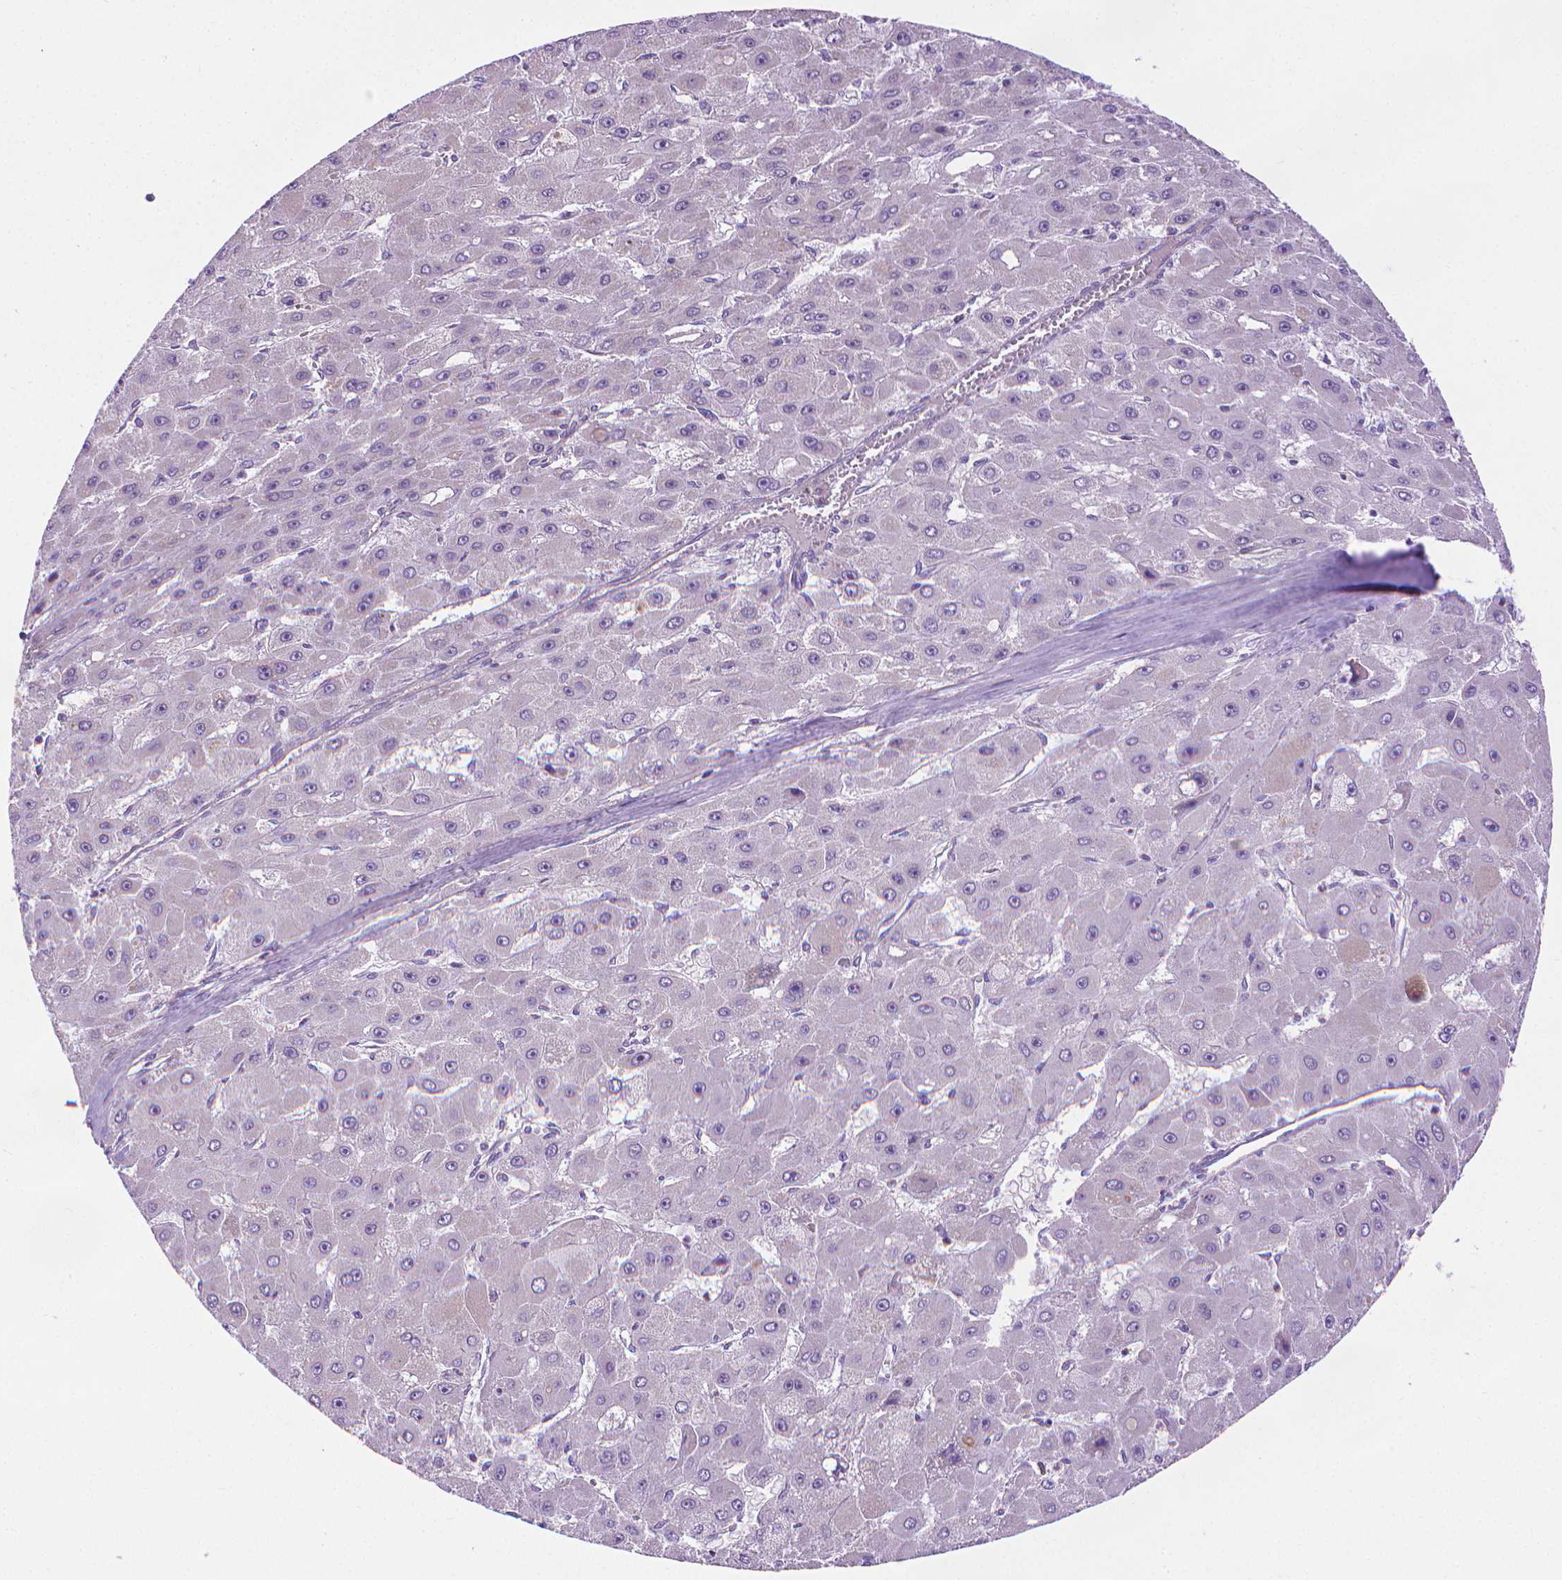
{"staining": {"intensity": "negative", "quantity": "none", "location": "none"}, "tissue": "liver cancer", "cell_type": "Tumor cells", "image_type": "cancer", "snomed": [{"axis": "morphology", "description": "Carcinoma, Hepatocellular, NOS"}, {"axis": "topography", "description": "Liver"}], "caption": "DAB immunohistochemical staining of human hepatocellular carcinoma (liver) displays no significant positivity in tumor cells.", "gene": "SLC51B", "patient": {"sex": "female", "age": 25}}